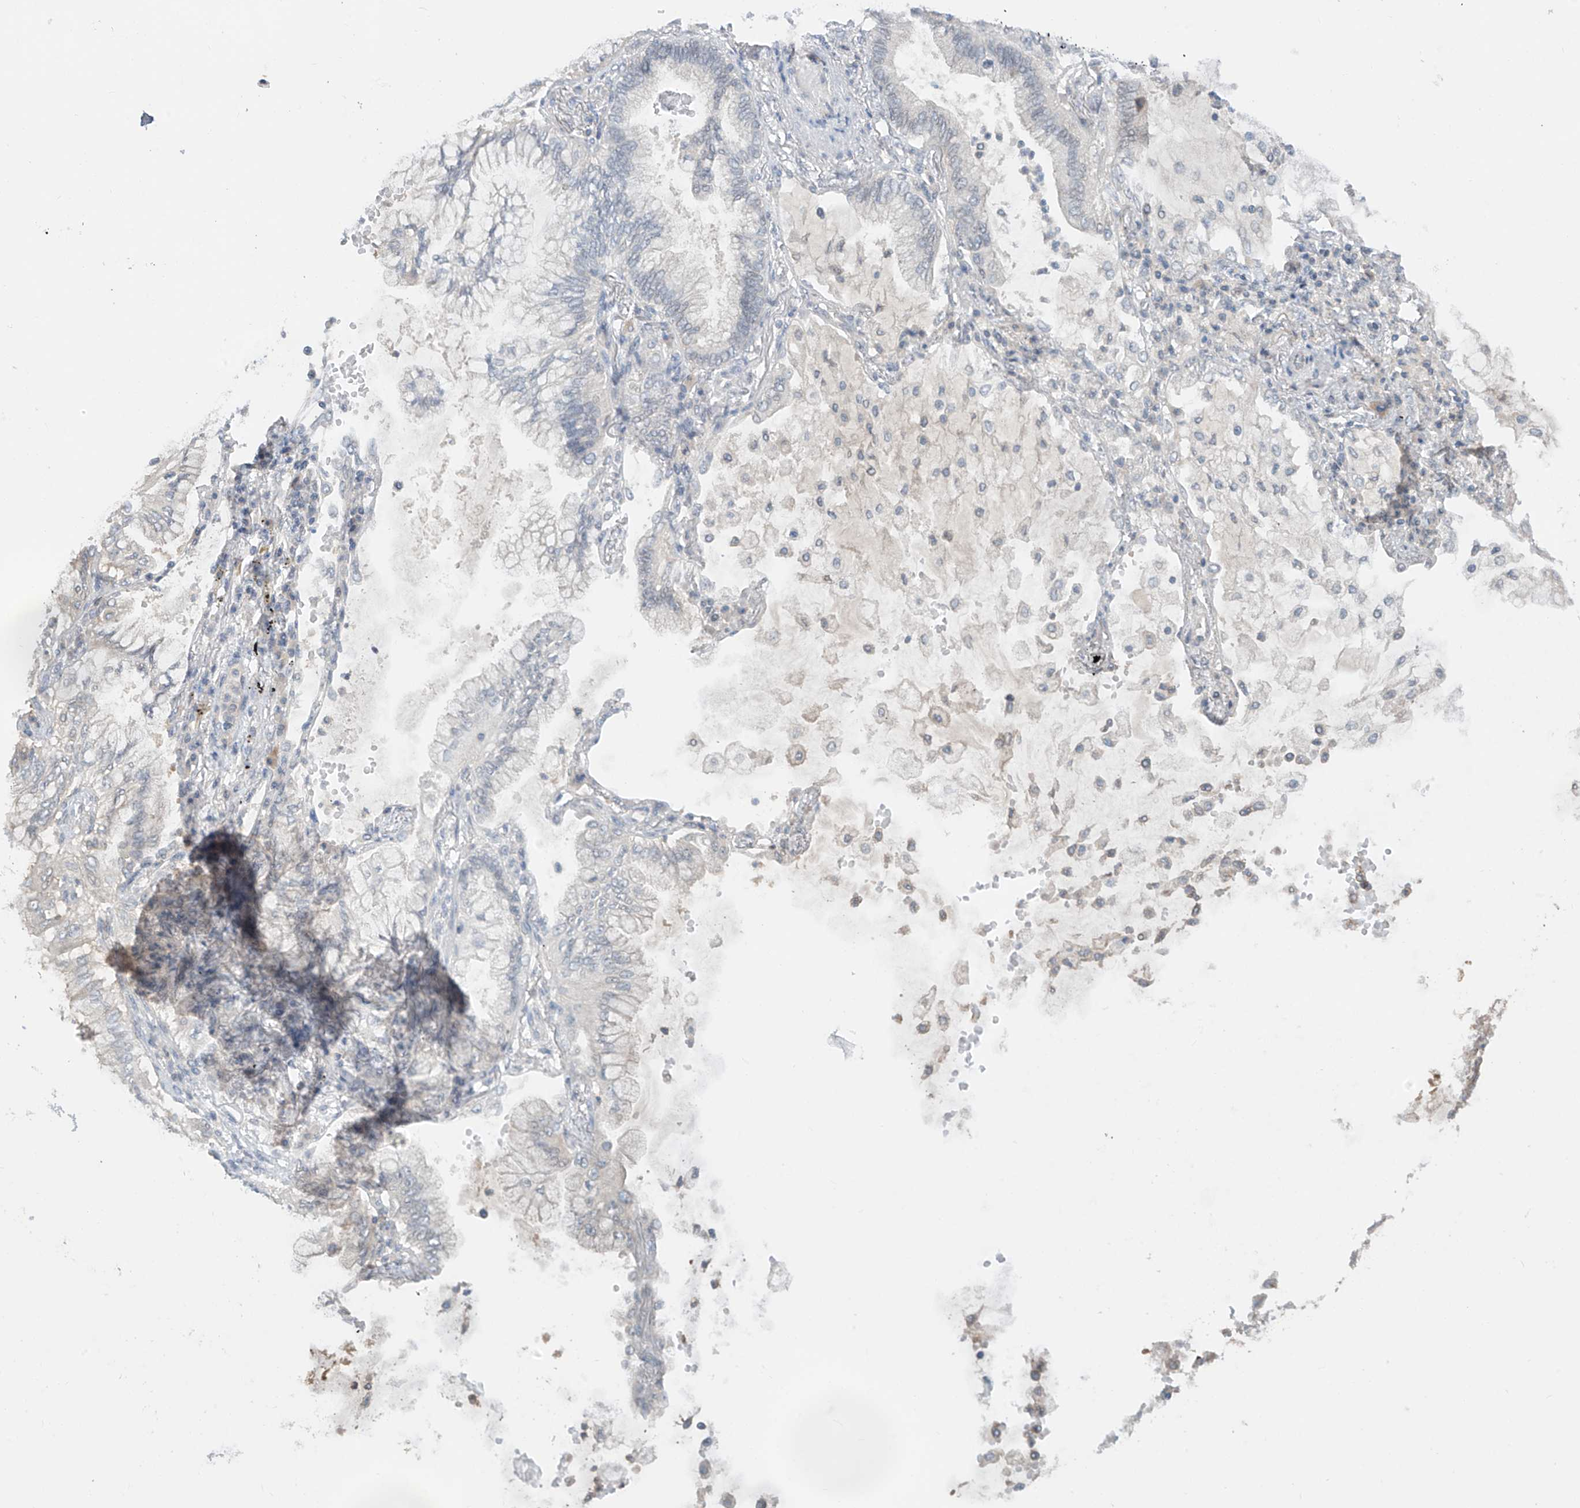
{"staining": {"intensity": "negative", "quantity": "none", "location": "none"}, "tissue": "lung cancer", "cell_type": "Tumor cells", "image_type": "cancer", "snomed": [{"axis": "morphology", "description": "Adenocarcinoma, NOS"}, {"axis": "topography", "description": "Lung"}], "caption": "Immunohistochemistry micrograph of human lung adenocarcinoma stained for a protein (brown), which displays no staining in tumor cells.", "gene": "AHCTF1", "patient": {"sex": "female", "age": 70}}